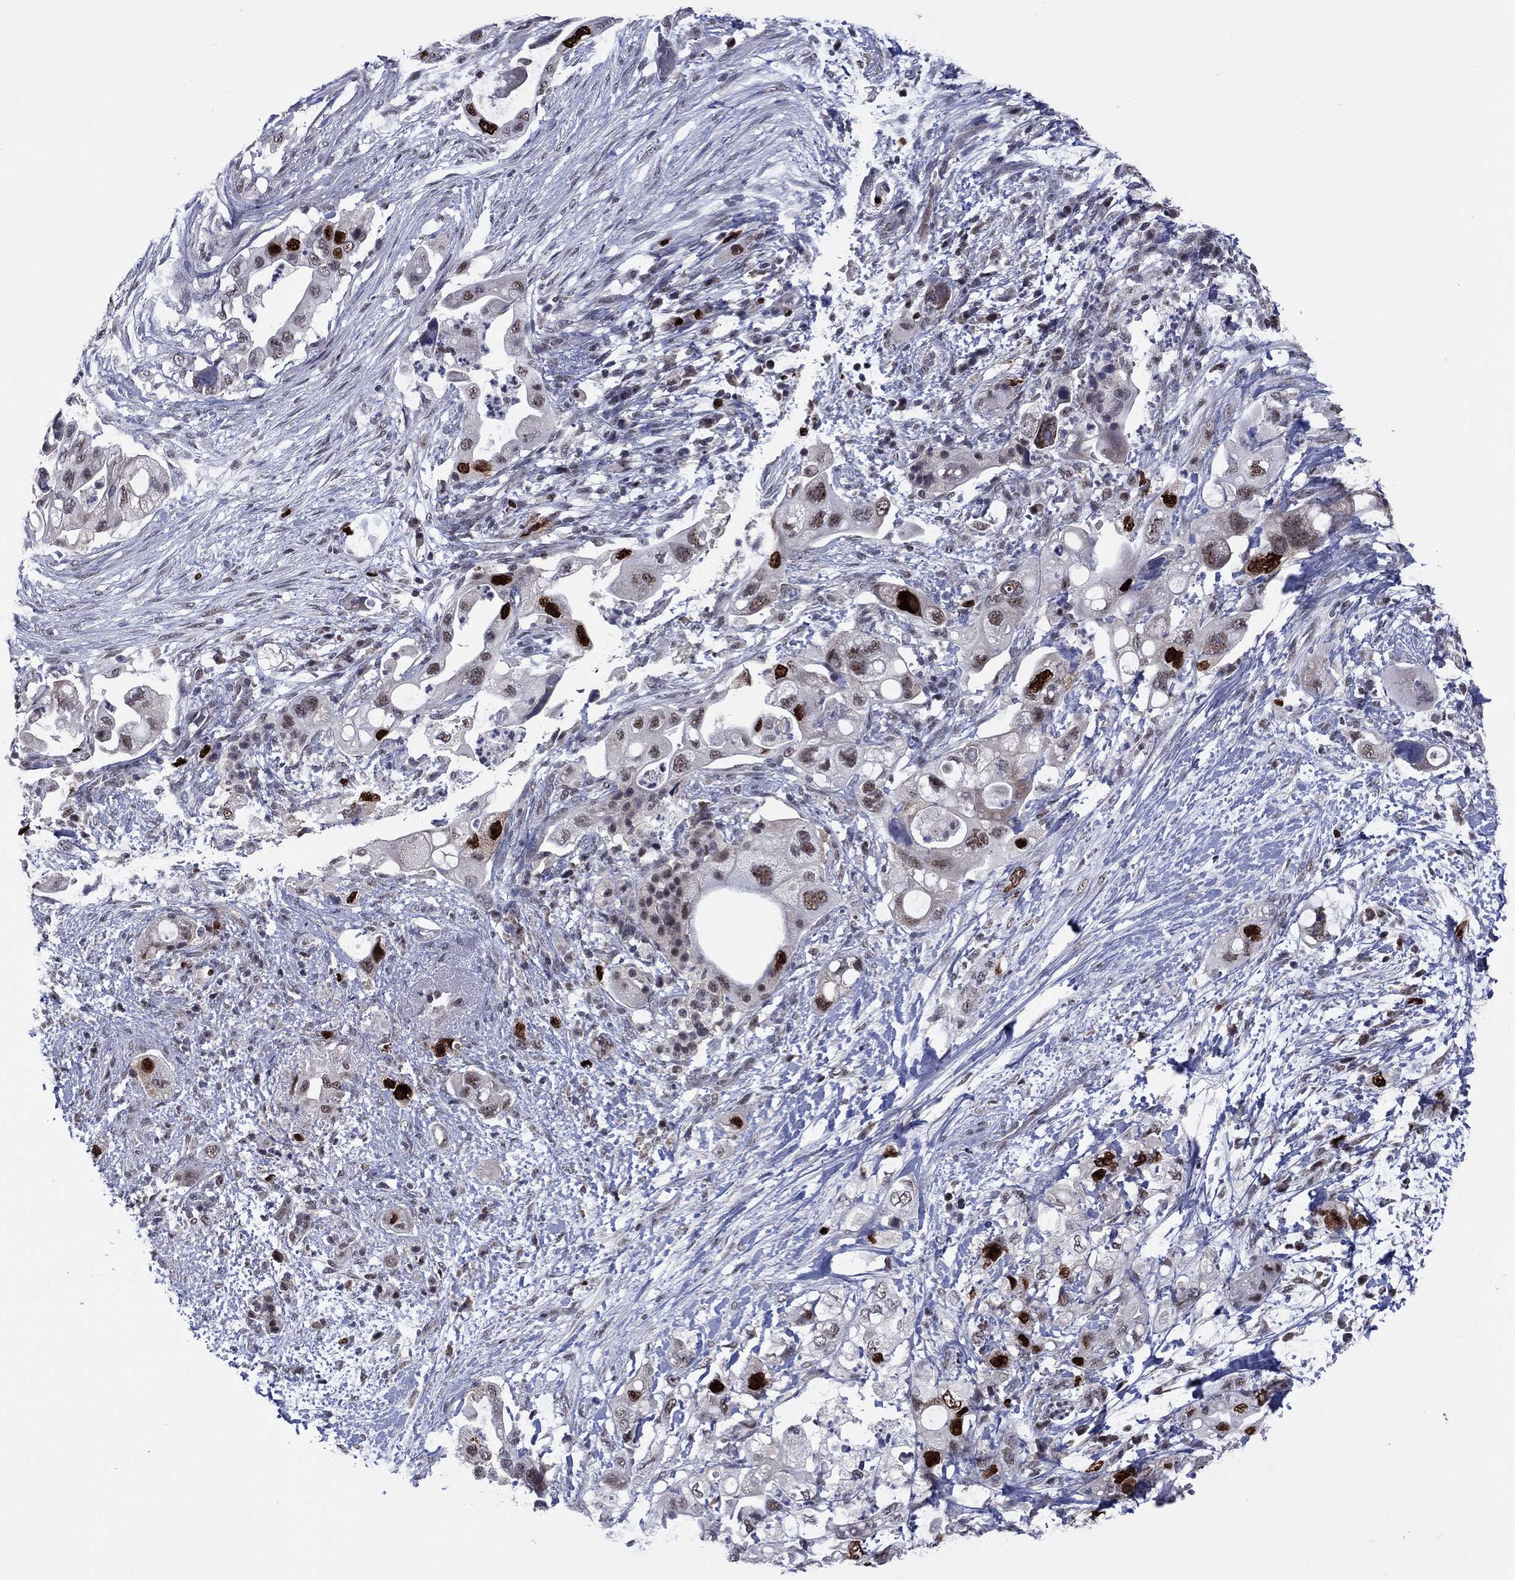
{"staining": {"intensity": "strong", "quantity": "25%-75%", "location": "nuclear"}, "tissue": "pancreatic cancer", "cell_type": "Tumor cells", "image_type": "cancer", "snomed": [{"axis": "morphology", "description": "Adenocarcinoma, NOS"}, {"axis": "topography", "description": "Pancreas"}], "caption": "Pancreatic adenocarcinoma tissue displays strong nuclear staining in approximately 25%-75% of tumor cells, visualized by immunohistochemistry. Immunohistochemistry stains the protein of interest in brown and the nuclei are stained blue.", "gene": "CDCA5", "patient": {"sex": "female", "age": 72}}